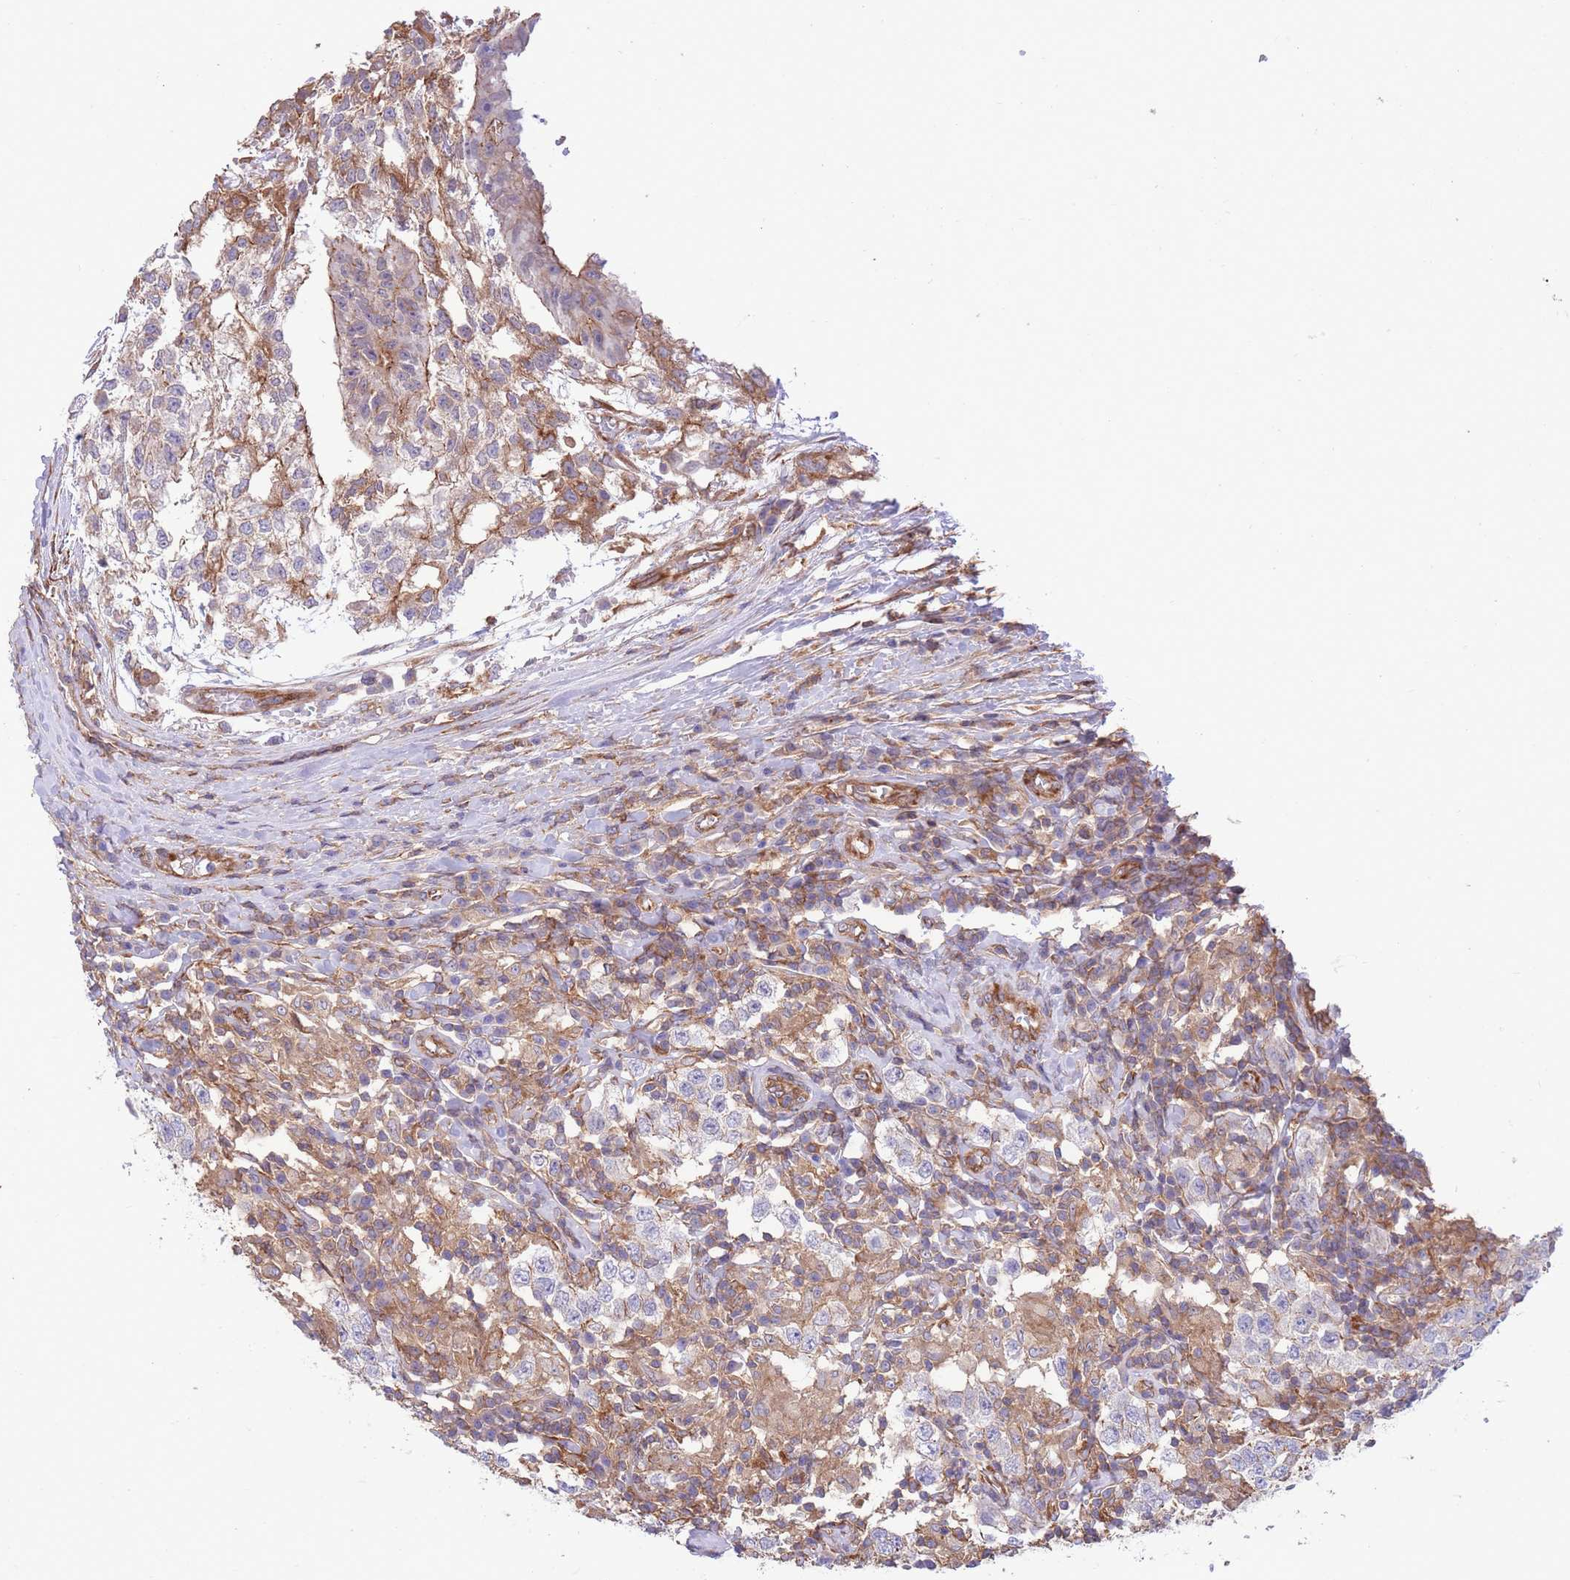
{"staining": {"intensity": "negative", "quantity": "none", "location": "none"}, "tissue": "testis cancer", "cell_type": "Tumor cells", "image_type": "cancer", "snomed": [{"axis": "morphology", "description": "Seminoma, NOS"}, {"axis": "morphology", "description": "Carcinoma, Embryonal, NOS"}, {"axis": "topography", "description": "Testis"}], "caption": "A high-resolution micrograph shows immunohistochemistry staining of testis embryonal carcinoma, which displays no significant expression in tumor cells.", "gene": "LRRN4CL", "patient": {"sex": "male", "age": 41}}